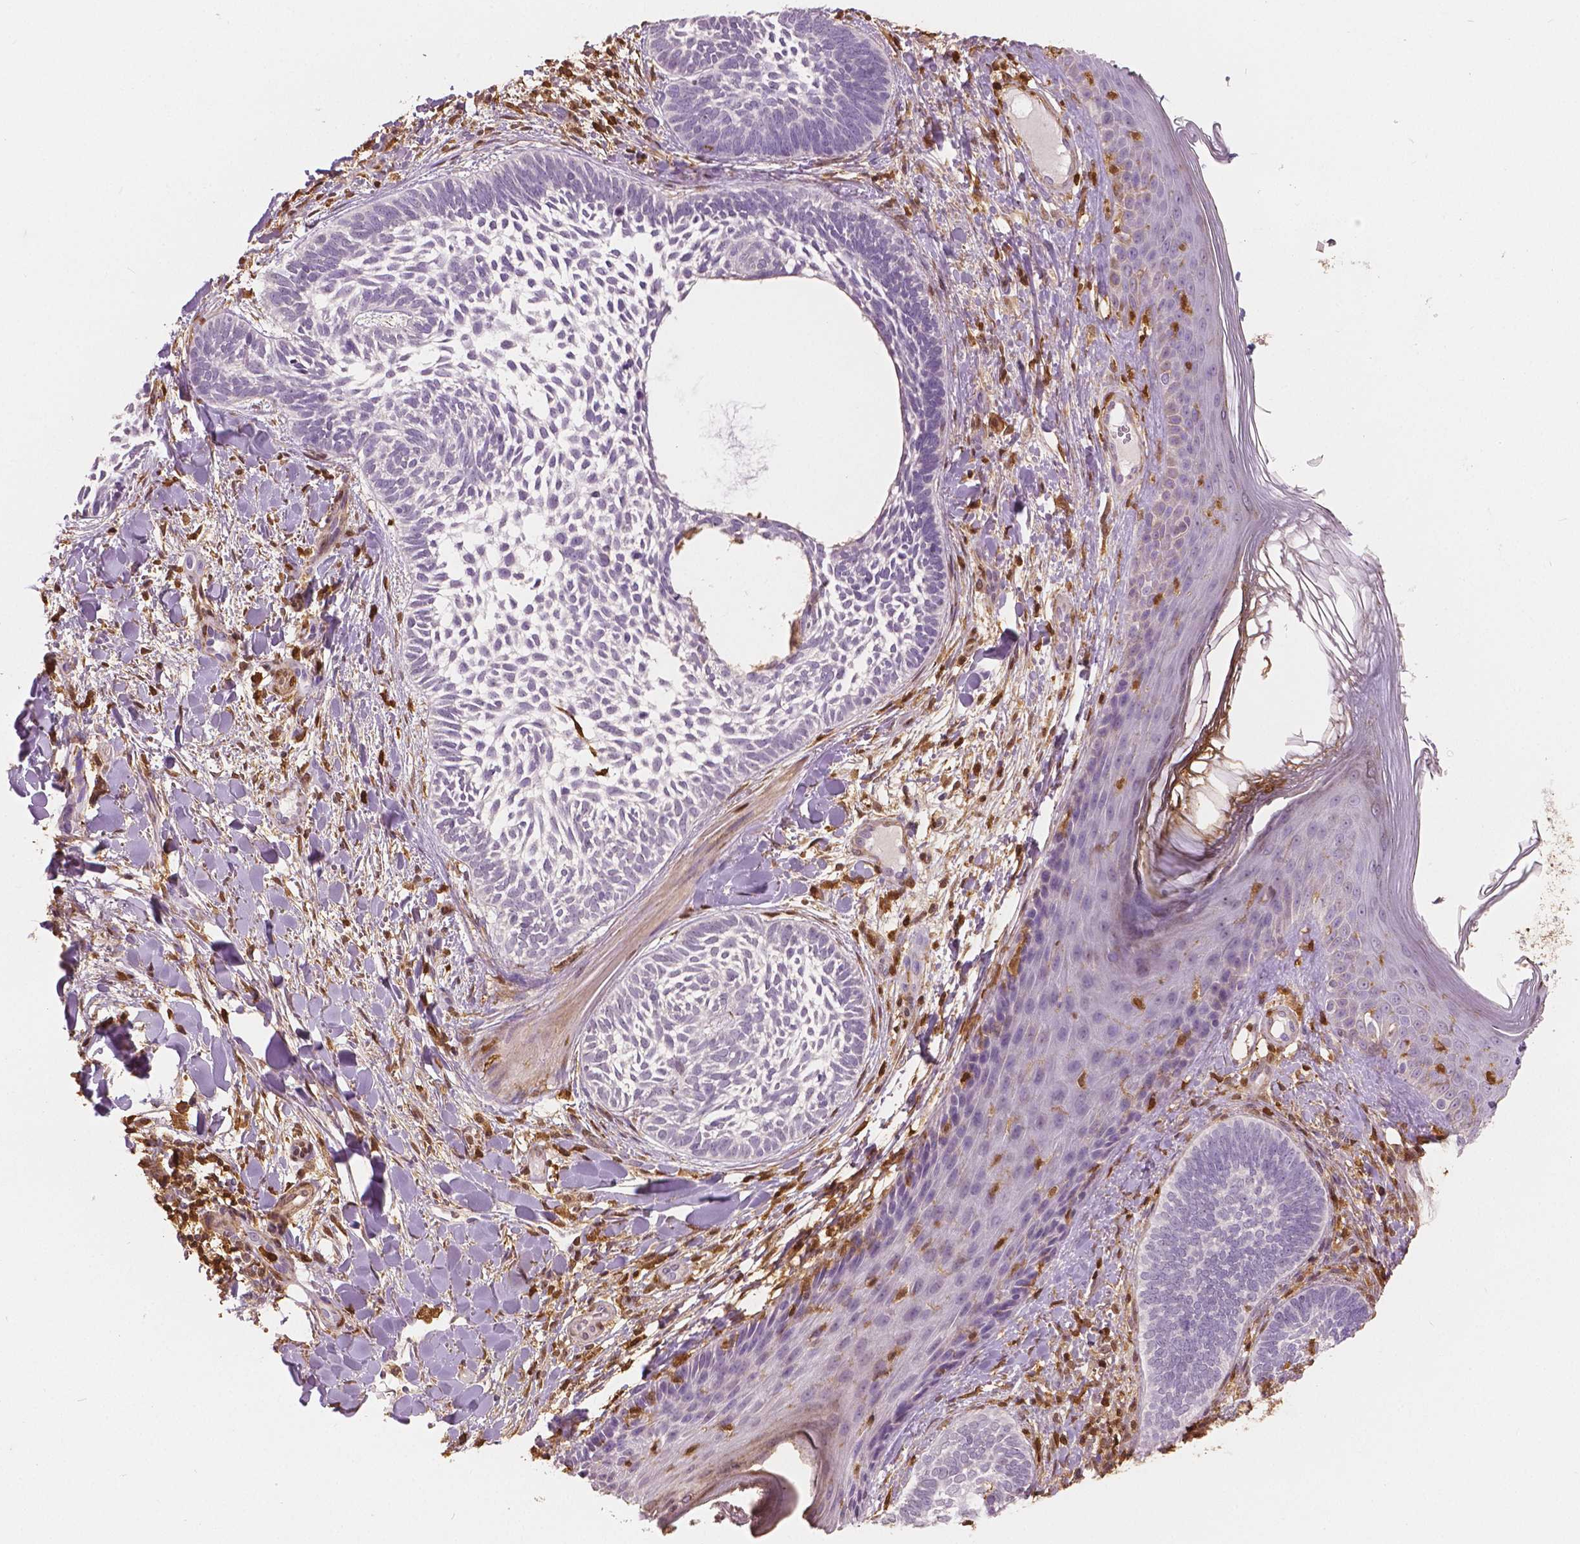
{"staining": {"intensity": "negative", "quantity": "none", "location": "none"}, "tissue": "skin cancer", "cell_type": "Tumor cells", "image_type": "cancer", "snomed": [{"axis": "morphology", "description": "Normal tissue, NOS"}, {"axis": "morphology", "description": "Basal cell carcinoma"}, {"axis": "topography", "description": "Skin"}], "caption": "DAB immunohistochemical staining of skin cancer shows no significant expression in tumor cells.", "gene": "S100A4", "patient": {"sex": "male", "age": 46}}